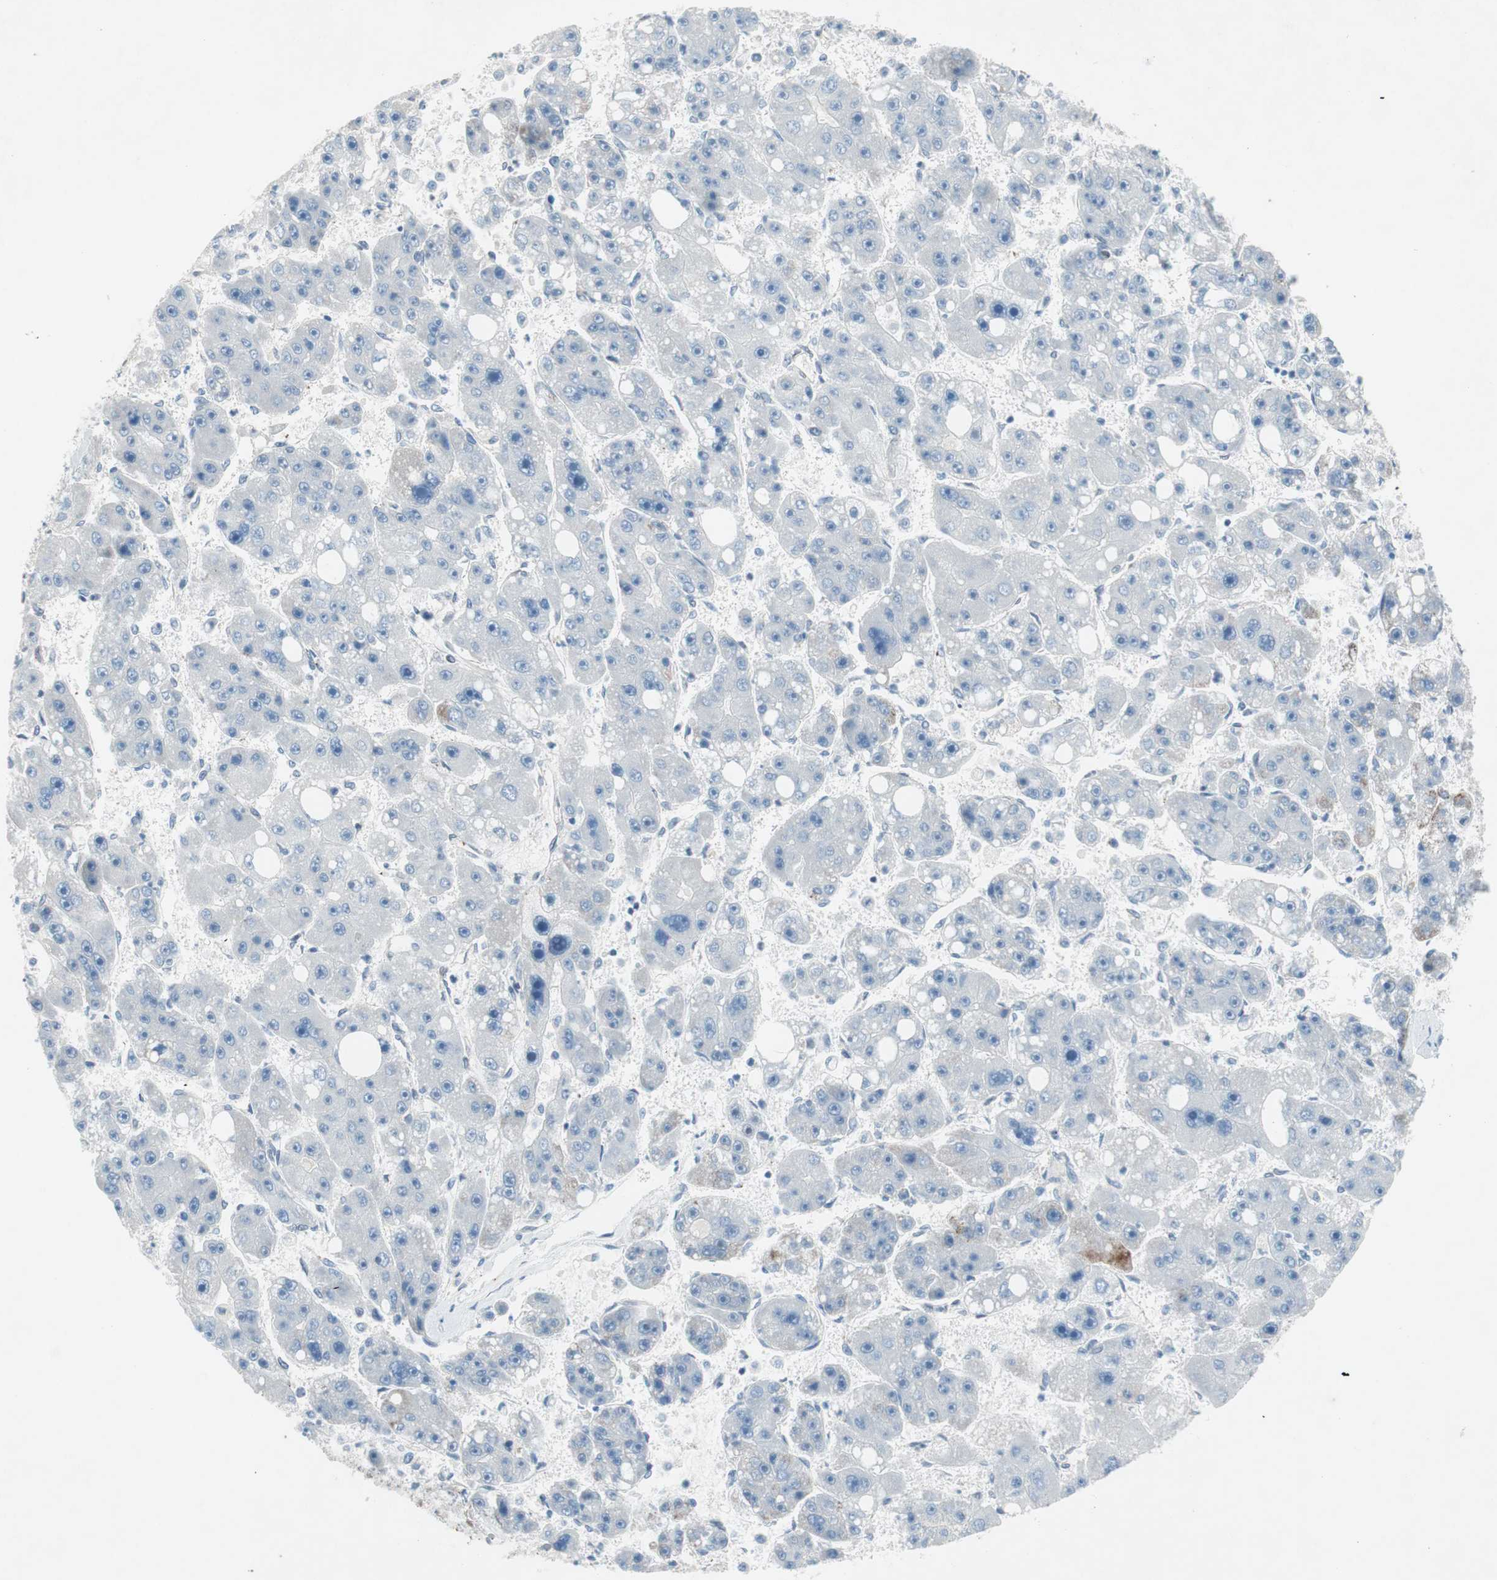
{"staining": {"intensity": "negative", "quantity": "none", "location": "none"}, "tissue": "liver cancer", "cell_type": "Tumor cells", "image_type": "cancer", "snomed": [{"axis": "morphology", "description": "Carcinoma, Hepatocellular, NOS"}, {"axis": "topography", "description": "Liver"}], "caption": "Liver cancer stained for a protein using immunohistochemistry (IHC) displays no positivity tumor cells.", "gene": "ARNT2", "patient": {"sex": "female", "age": 61}}